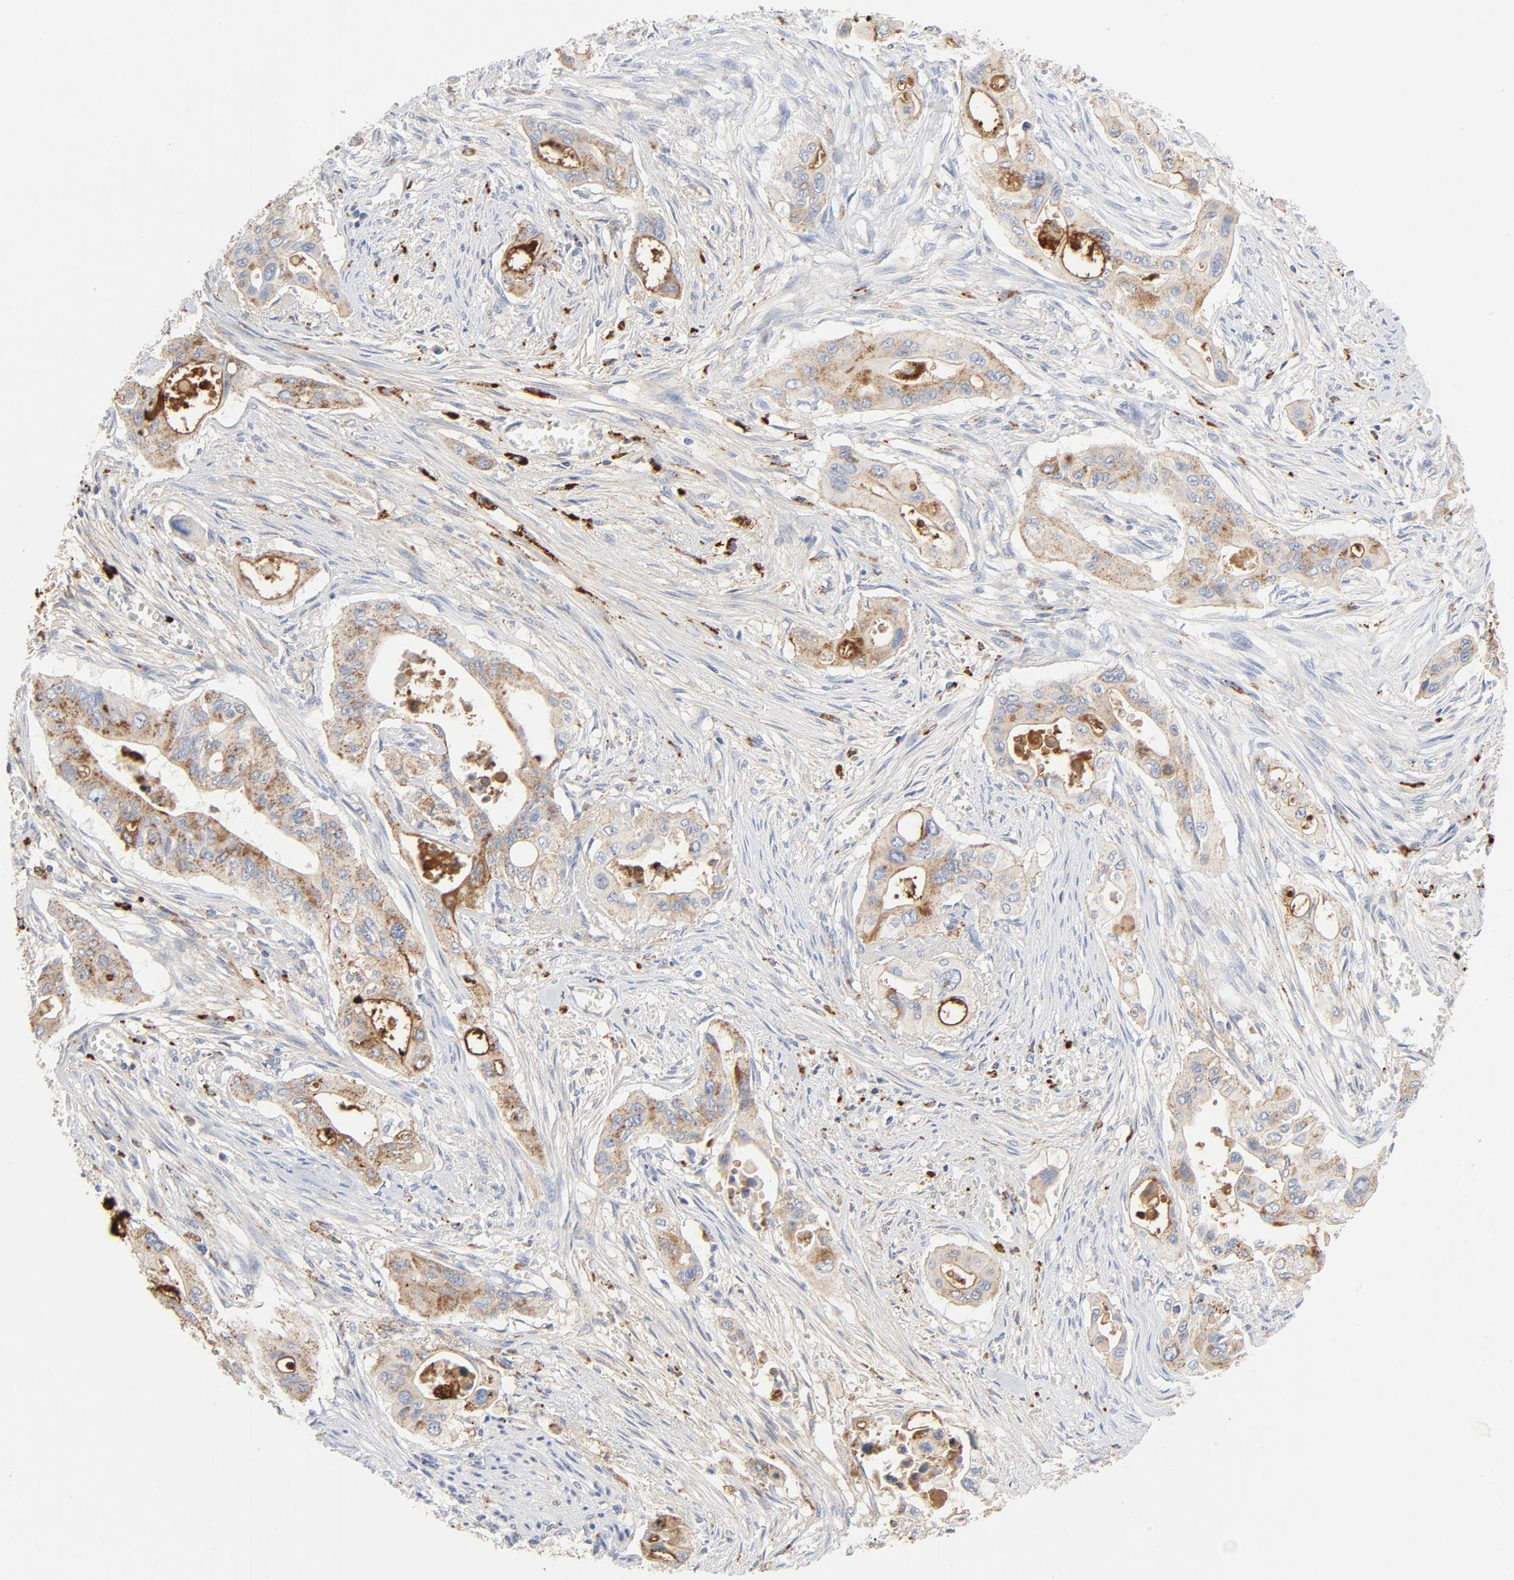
{"staining": {"intensity": "moderate", "quantity": ">75%", "location": "cytoplasmic/membranous"}, "tissue": "pancreatic cancer", "cell_type": "Tumor cells", "image_type": "cancer", "snomed": [{"axis": "morphology", "description": "Adenocarcinoma, NOS"}, {"axis": "topography", "description": "Pancreas"}], "caption": "Immunohistochemical staining of pancreatic adenocarcinoma demonstrates medium levels of moderate cytoplasmic/membranous staining in approximately >75% of tumor cells. (IHC, brightfield microscopy, high magnification).", "gene": "MAGEB17", "patient": {"sex": "male", "age": 77}}